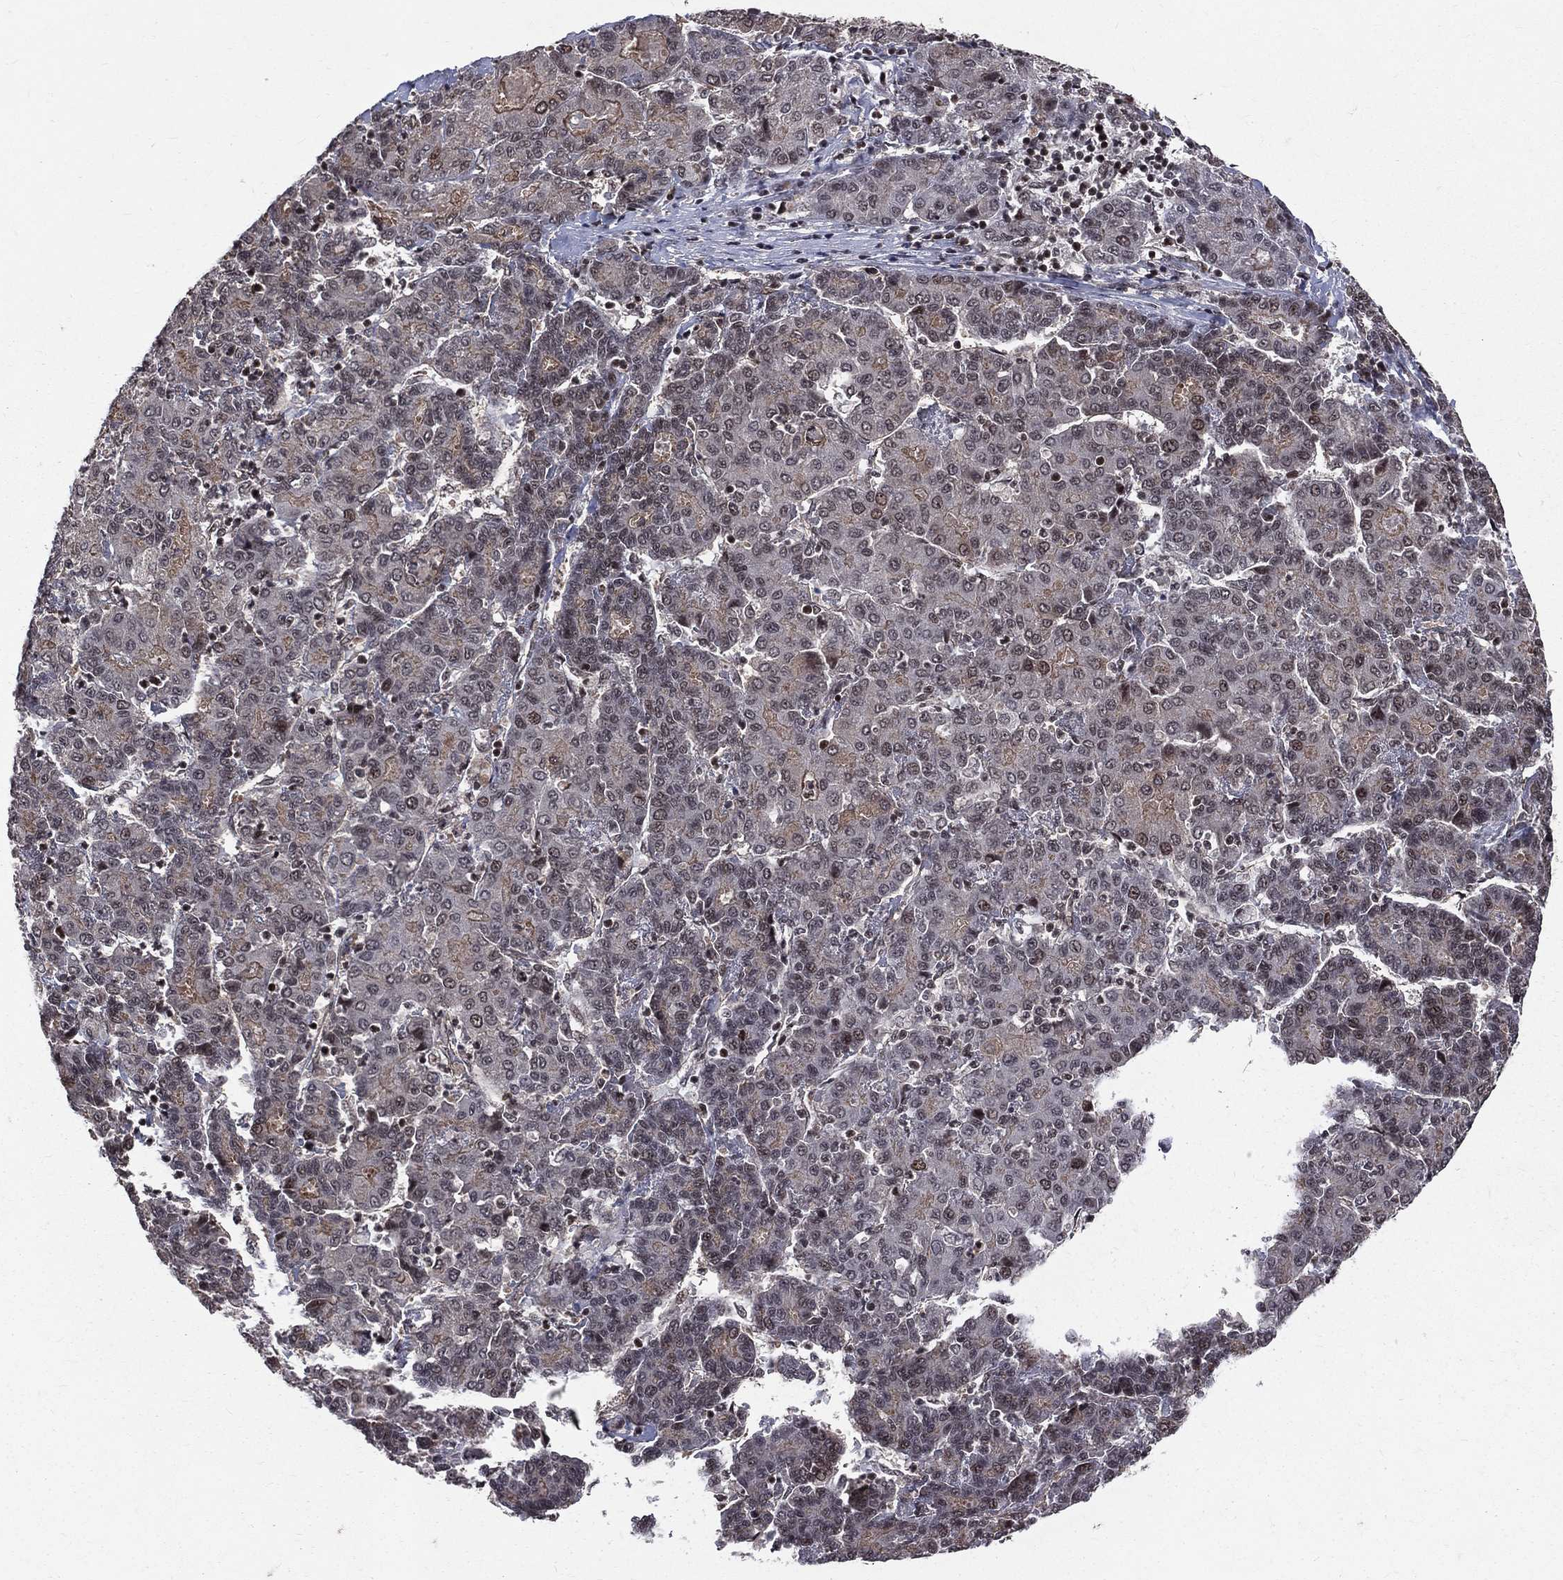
{"staining": {"intensity": "negative", "quantity": "none", "location": "none"}, "tissue": "liver cancer", "cell_type": "Tumor cells", "image_type": "cancer", "snomed": [{"axis": "morphology", "description": "Carcinoma, Hepatocellular, NOS"}, {"axis": "topography", "description": "Liver"}], "caption": "DAB immunohistochemical staining of human liver cancer (hepatocellular carcinoma) demonstrates no significant staining in tumor cells.", "gene": "SMC3", "patient": {"sex": "male", "age": 65}}